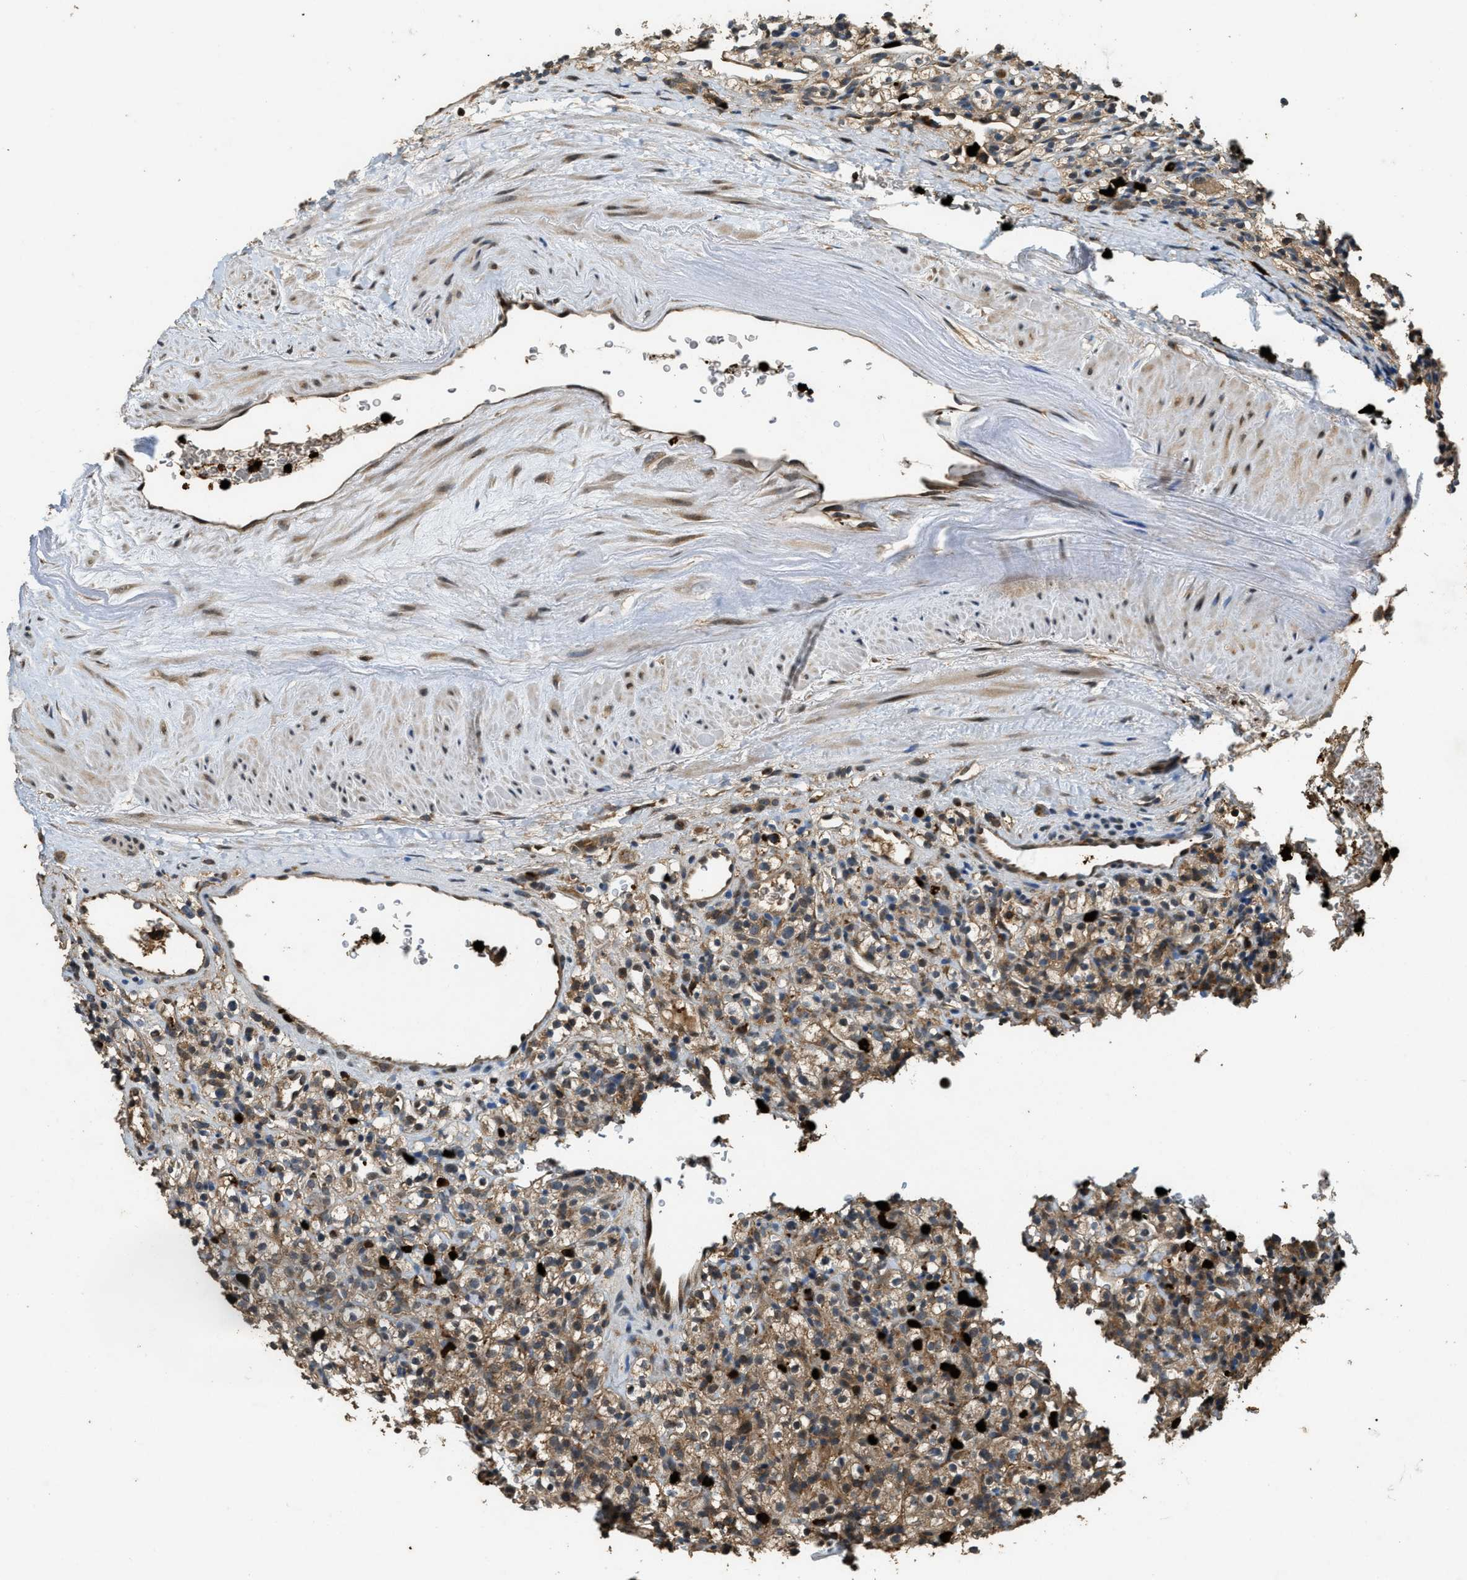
{"staining": {"intensity": "moderate", "quantity": ">75%", "location": "cytoplasmic/membranous"}, "tissue": "renal cancer", "cell_type": "Tumor cells", "image_type": "cancer", "snomed": [{"axis": "morphology", "description": "Normal tissue, NOS"}, {"axis": "morphology", "description": "Adenocarcinoma, NOS"}, {"axis": "topography", "description": "Kidney"}], "caption": "Tumor cells exhibit medium levels of moderate cytoplasmic/membranous staining in approximately >75% of cells in human adenocarcinoma (renal).", "gene": "RNF141", "patient": {"sex": "female", "age": 72}}